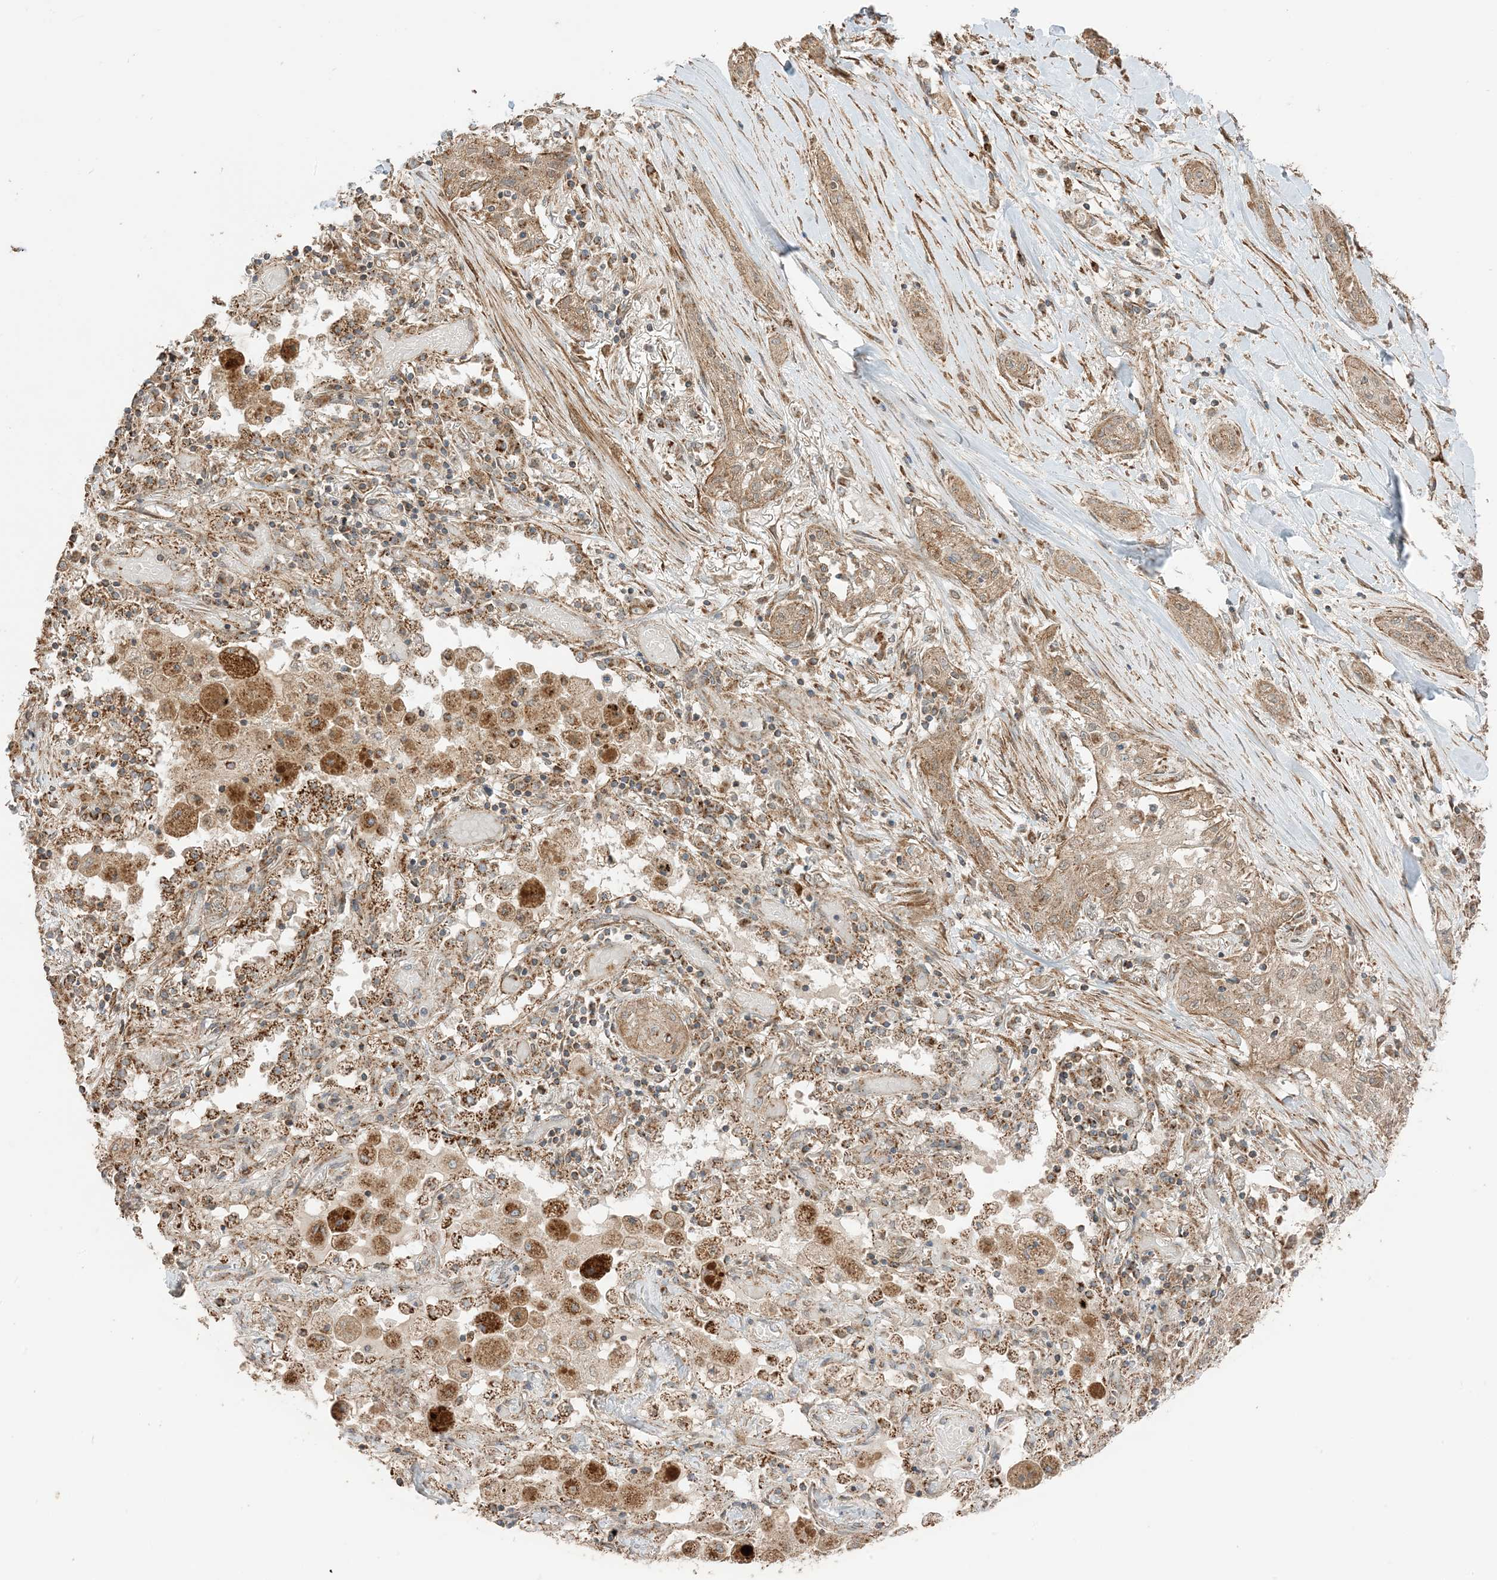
{"staining": {"intensity": "moderate", "quantity": ">75%", "location": "cytoplasmic/membranous"}, "tissue": "lung cancer", "cell_type": "Tumor cells", "image_type": "cancer", "snomed": [{"axis": "morphology", "description": "Squamous cell carcinoma, NOS"}, {"axis": "topography", "description": "Lung"}], "caption": "Immunohistochemical staining of human lung squamous cell carcinoma demonstrates medium levels of moderate cytoplasmic/membranous protein staining in approximately >75% of tumor cells.", "gene": "N4BP3", "patient": {"sex": "female", "age": 47}}